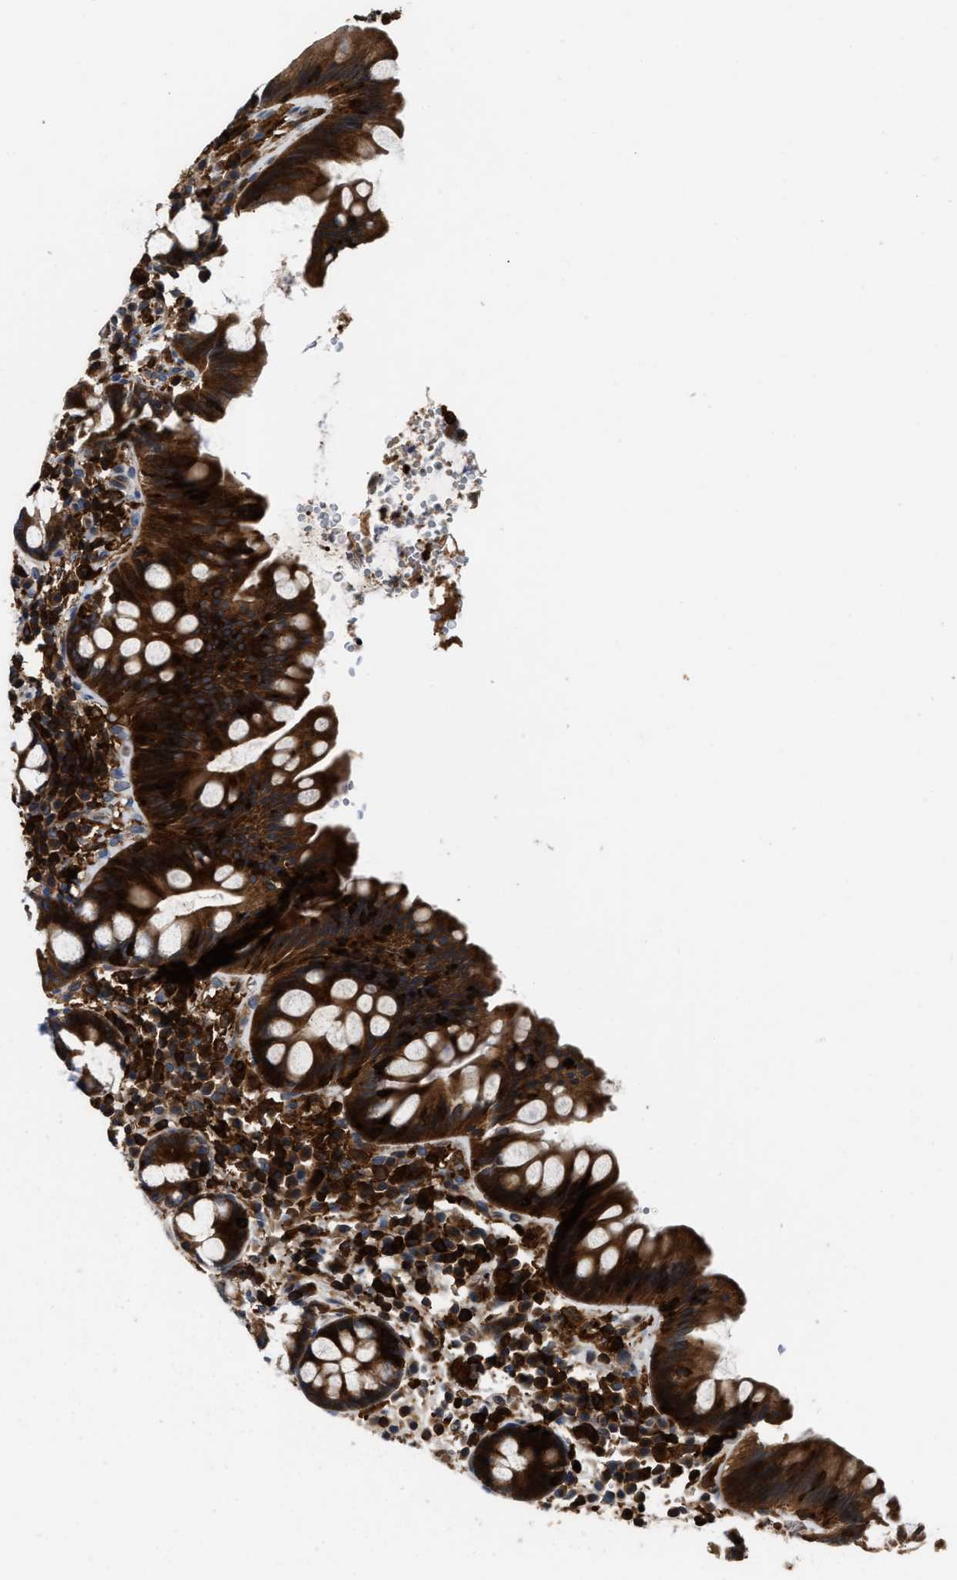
{"staining": {"intensity": "moderate", "quantity": ">75%", "location": "cytoplasmic/membranous"}, "tissue": "colon", "cell_type": "Endothelial cells", "image_type": "normal", "snomed": [{"axis": "morphology", "description": "Normal tissue, NOS"}, {"axis": "topography", "description": "Colon"}], "caption": "IHC photomicrograph of normal colon: human colon stained using IHC demonstrates medium levels of moderate protein expression localized specifically in the cytoplasmic/membranous of endothelial cells, appearing as a cytoplasmic/membranous brown color.", "gene": "OSTF1", "patient": {"sex": "female", "age": 80}}